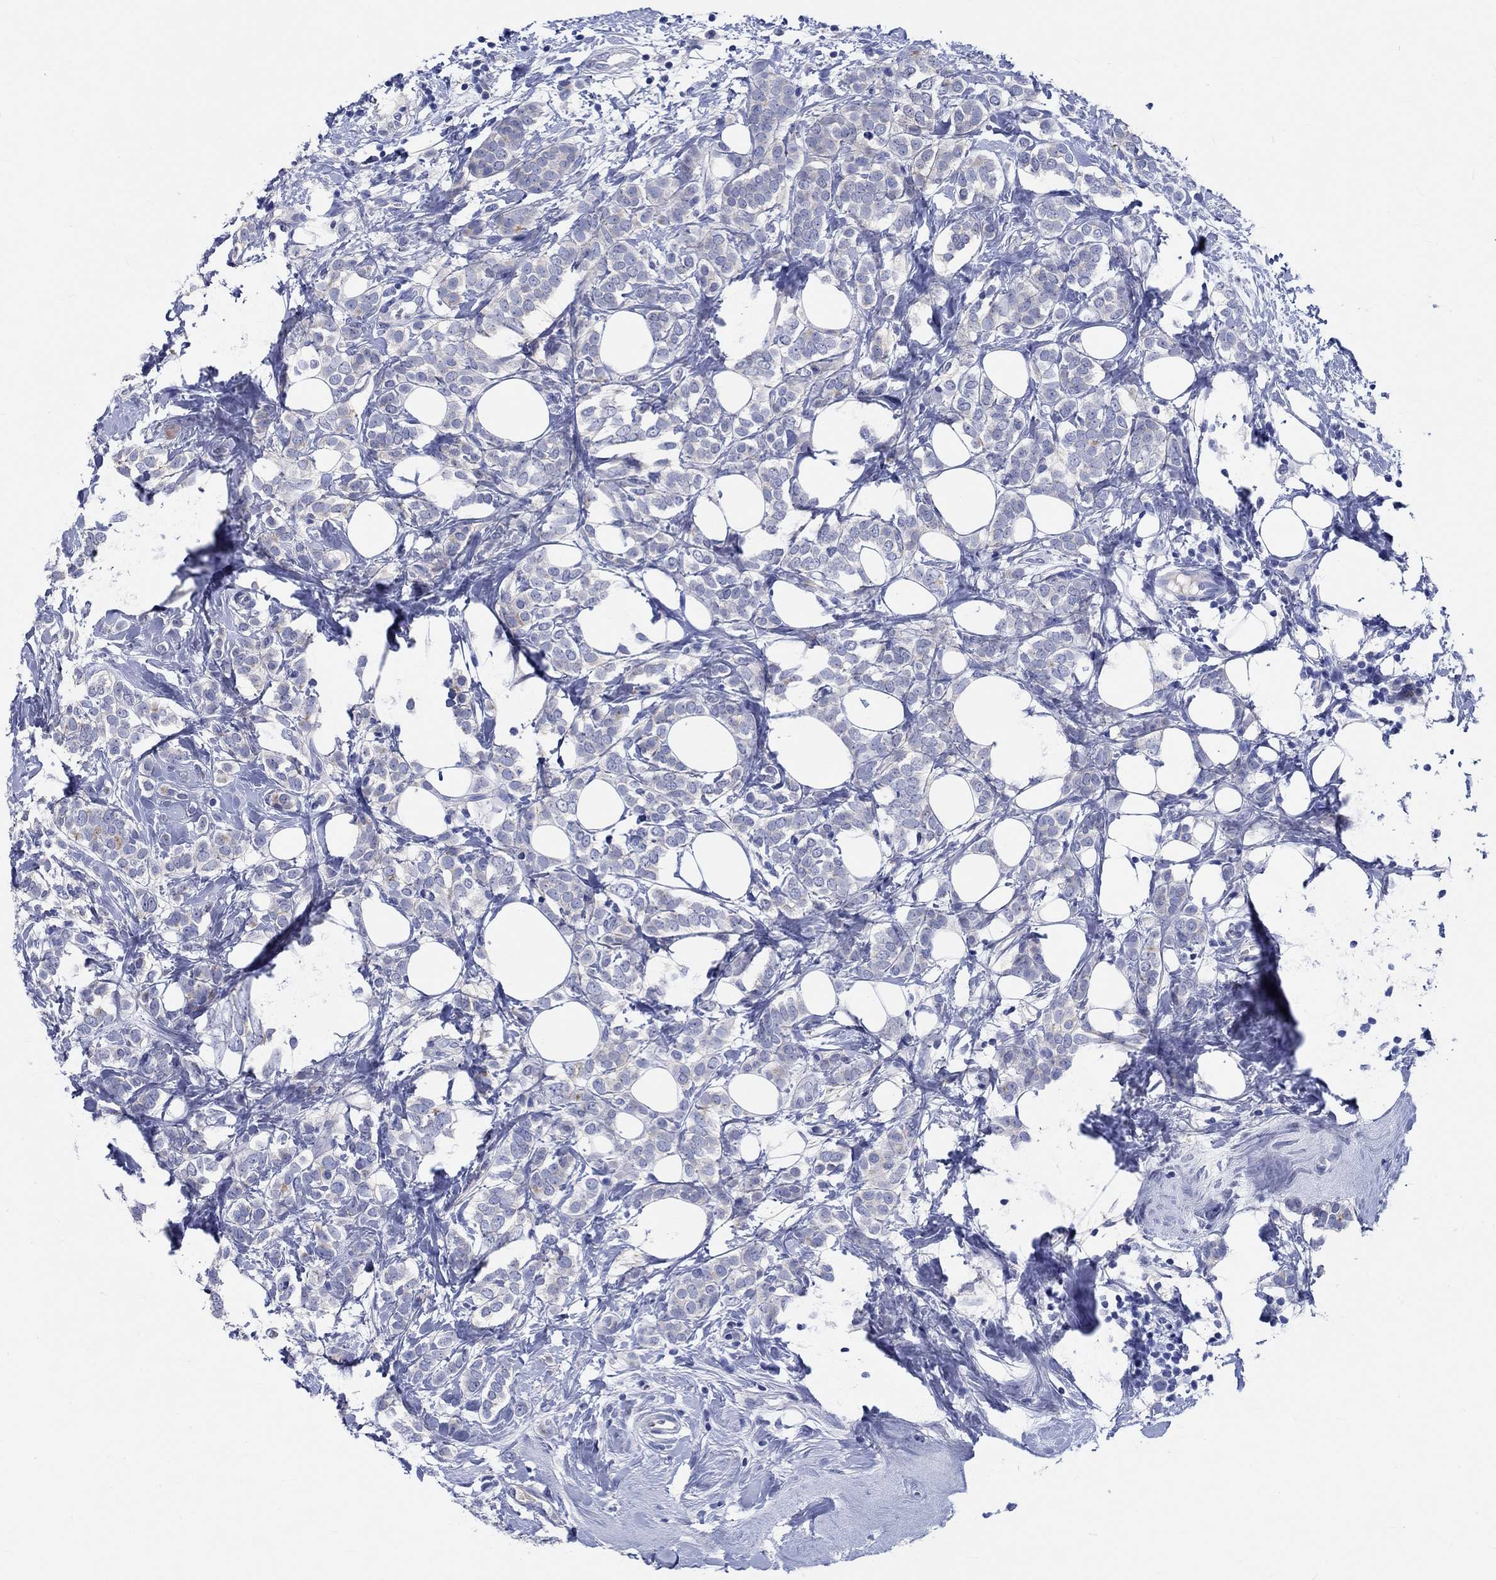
{"staining": {"intensity": "negative", "quantity": "none", "location": "none"}, "tissue": "breast cancer", "cell_type": "Tumor cells", "image_type": "cancer", "snomed": [{"axis": "morphology", "description": "Lobular carcinoma"}, {"axis": "topography", "description": "Breast"}], "caption": "Immunohistochemical staining of lobular carcinoma (breast) shows no significant expression in tumor cells.", "gene": "SHISA4", "patient": {"sex": "female", "age": 49}}